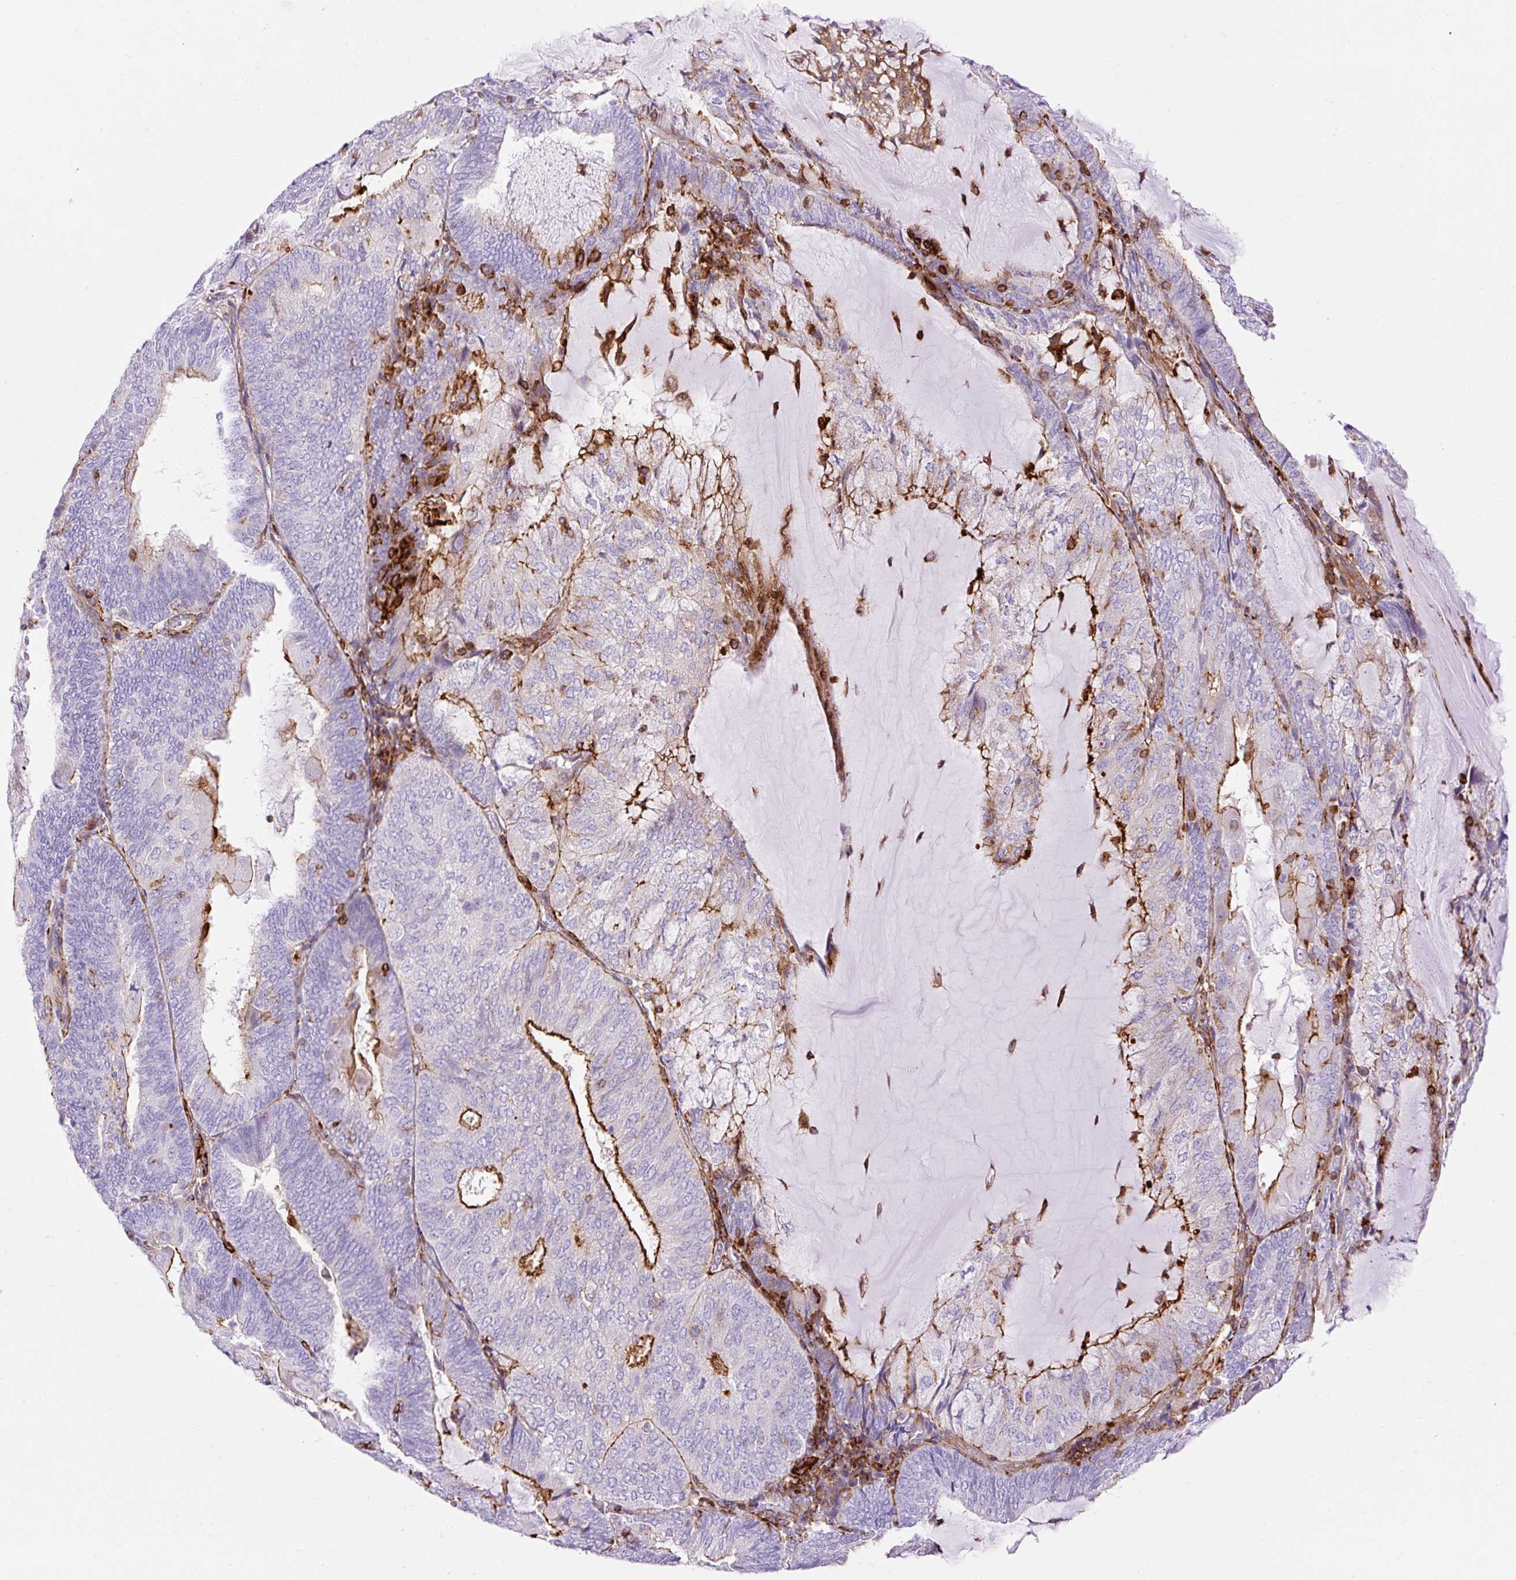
{"staining": {"intensity": "strong", "quantity": "<25%", "location": "cytoplasmic/membranous"}, "tissue": "endometrial cancer", "cell_type": "Tumor cells", "image_type": "cancer", "snomed": [{"axis": "morphology", "description": "Adenocarcinoma, NOS"}, {"axis": "topography", "description": "Endometrium"}], "caption": "Human endometrial cancer (adenocarcinoma) stained with a brown dye displays strong cytoplasmic/membranous positive staining in approximately <25% of tumor cells.", "gene": "CORO7-PAM16", "patient": {"sex": "female", "age": 81}}